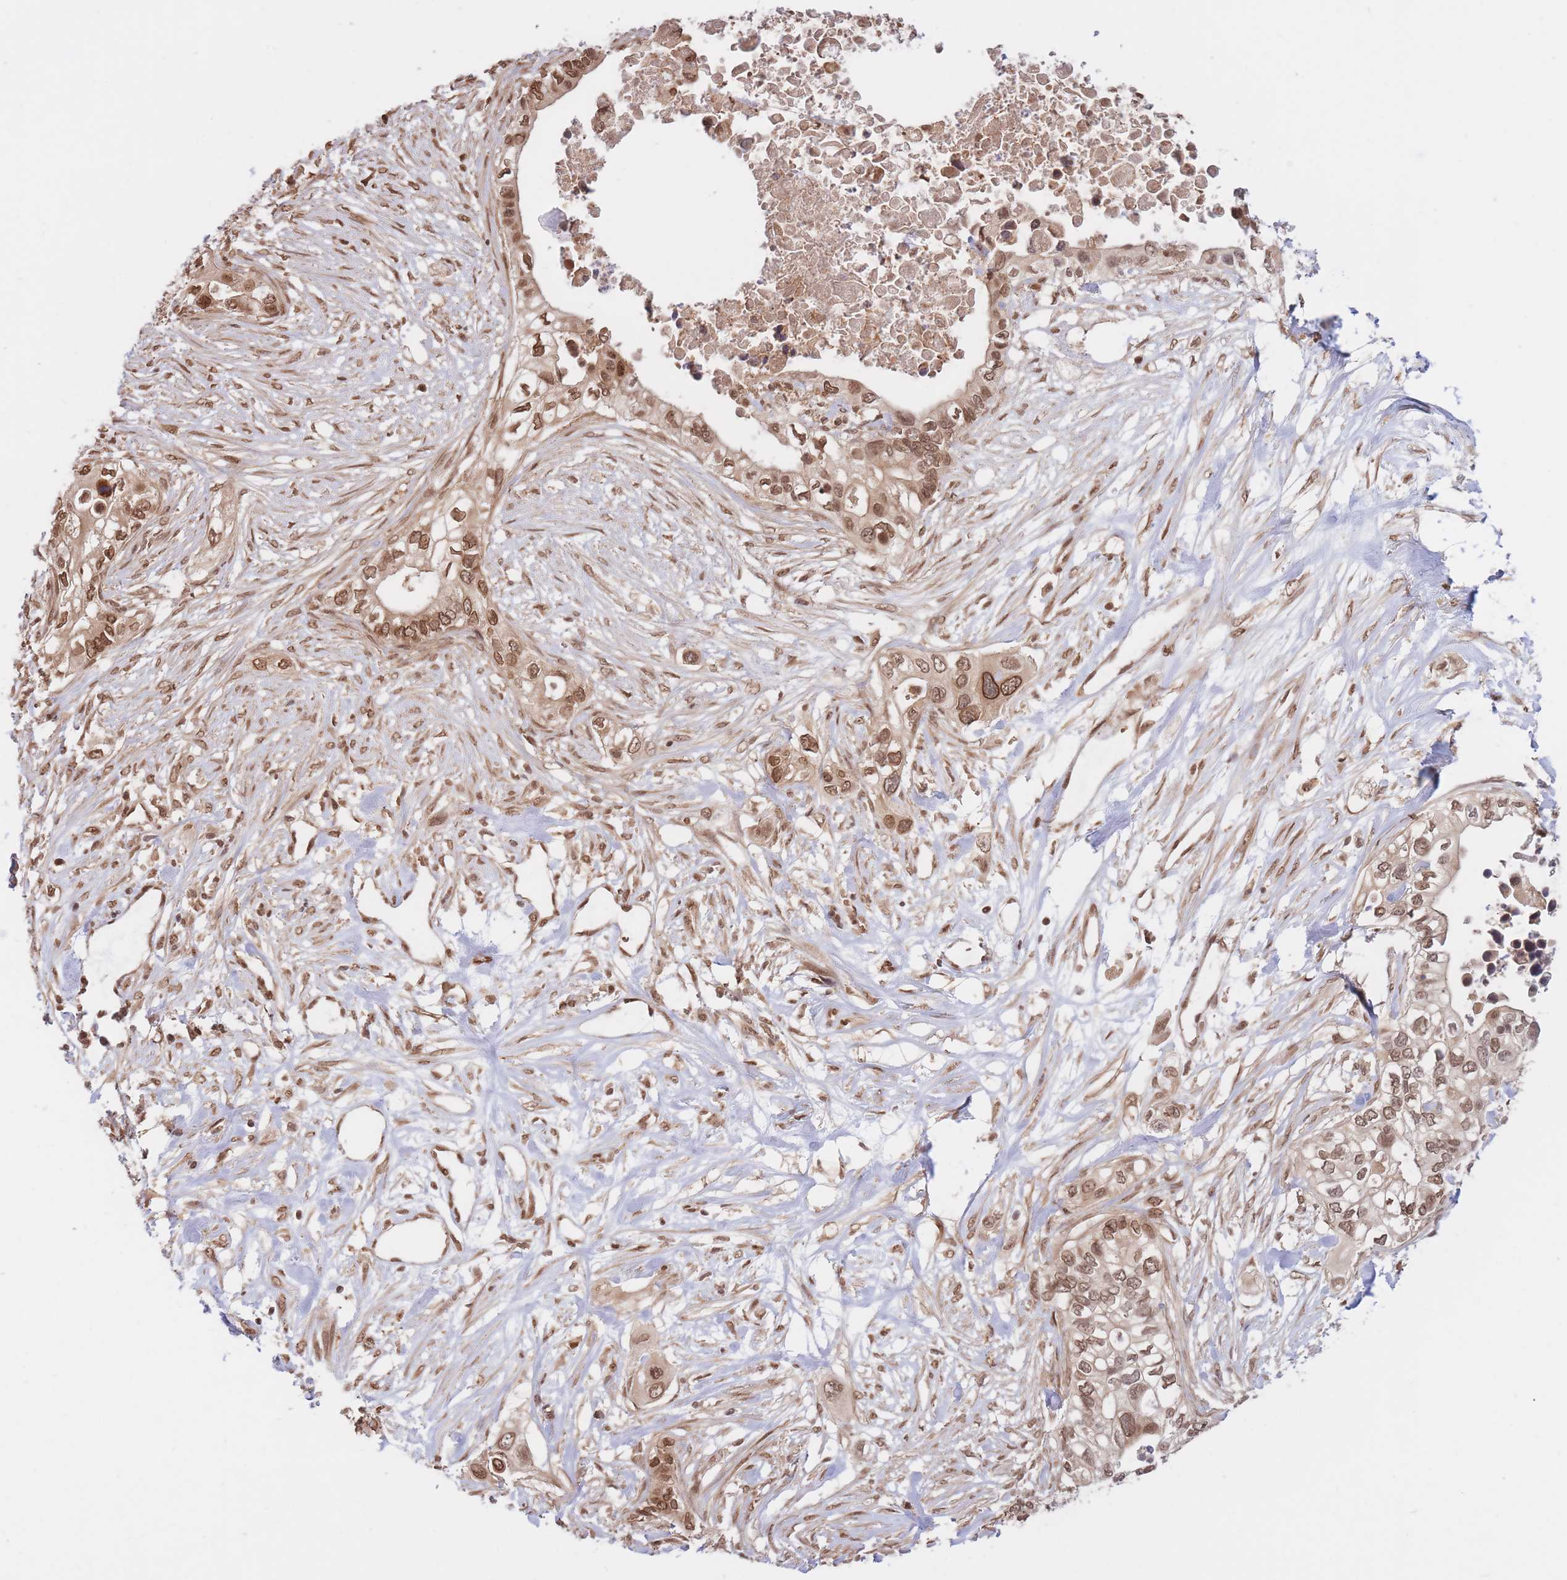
{"staining": {"intensity": "moderate", "quantity": ">75%", "location": "cytoplasmic/membranous,nuclear"}, "tissue": "pancreatic cancer", "cell_type": "Tumor cells", "image_type": "cancer", "snomed": [{"axis": "morphology", "description": "Adenocarcinoma, NOS"}, {"axis": "topography", "description": "Pancreas"}], "caption": "Immunohistochemistry of pancreatic cancer exhibits medium levels of moderate cytoplasmic/membranous and nuclear staining in about >75% of tumor cells.", "gene": "SRA1", "patient": {"sex": "female", "age": 63}}